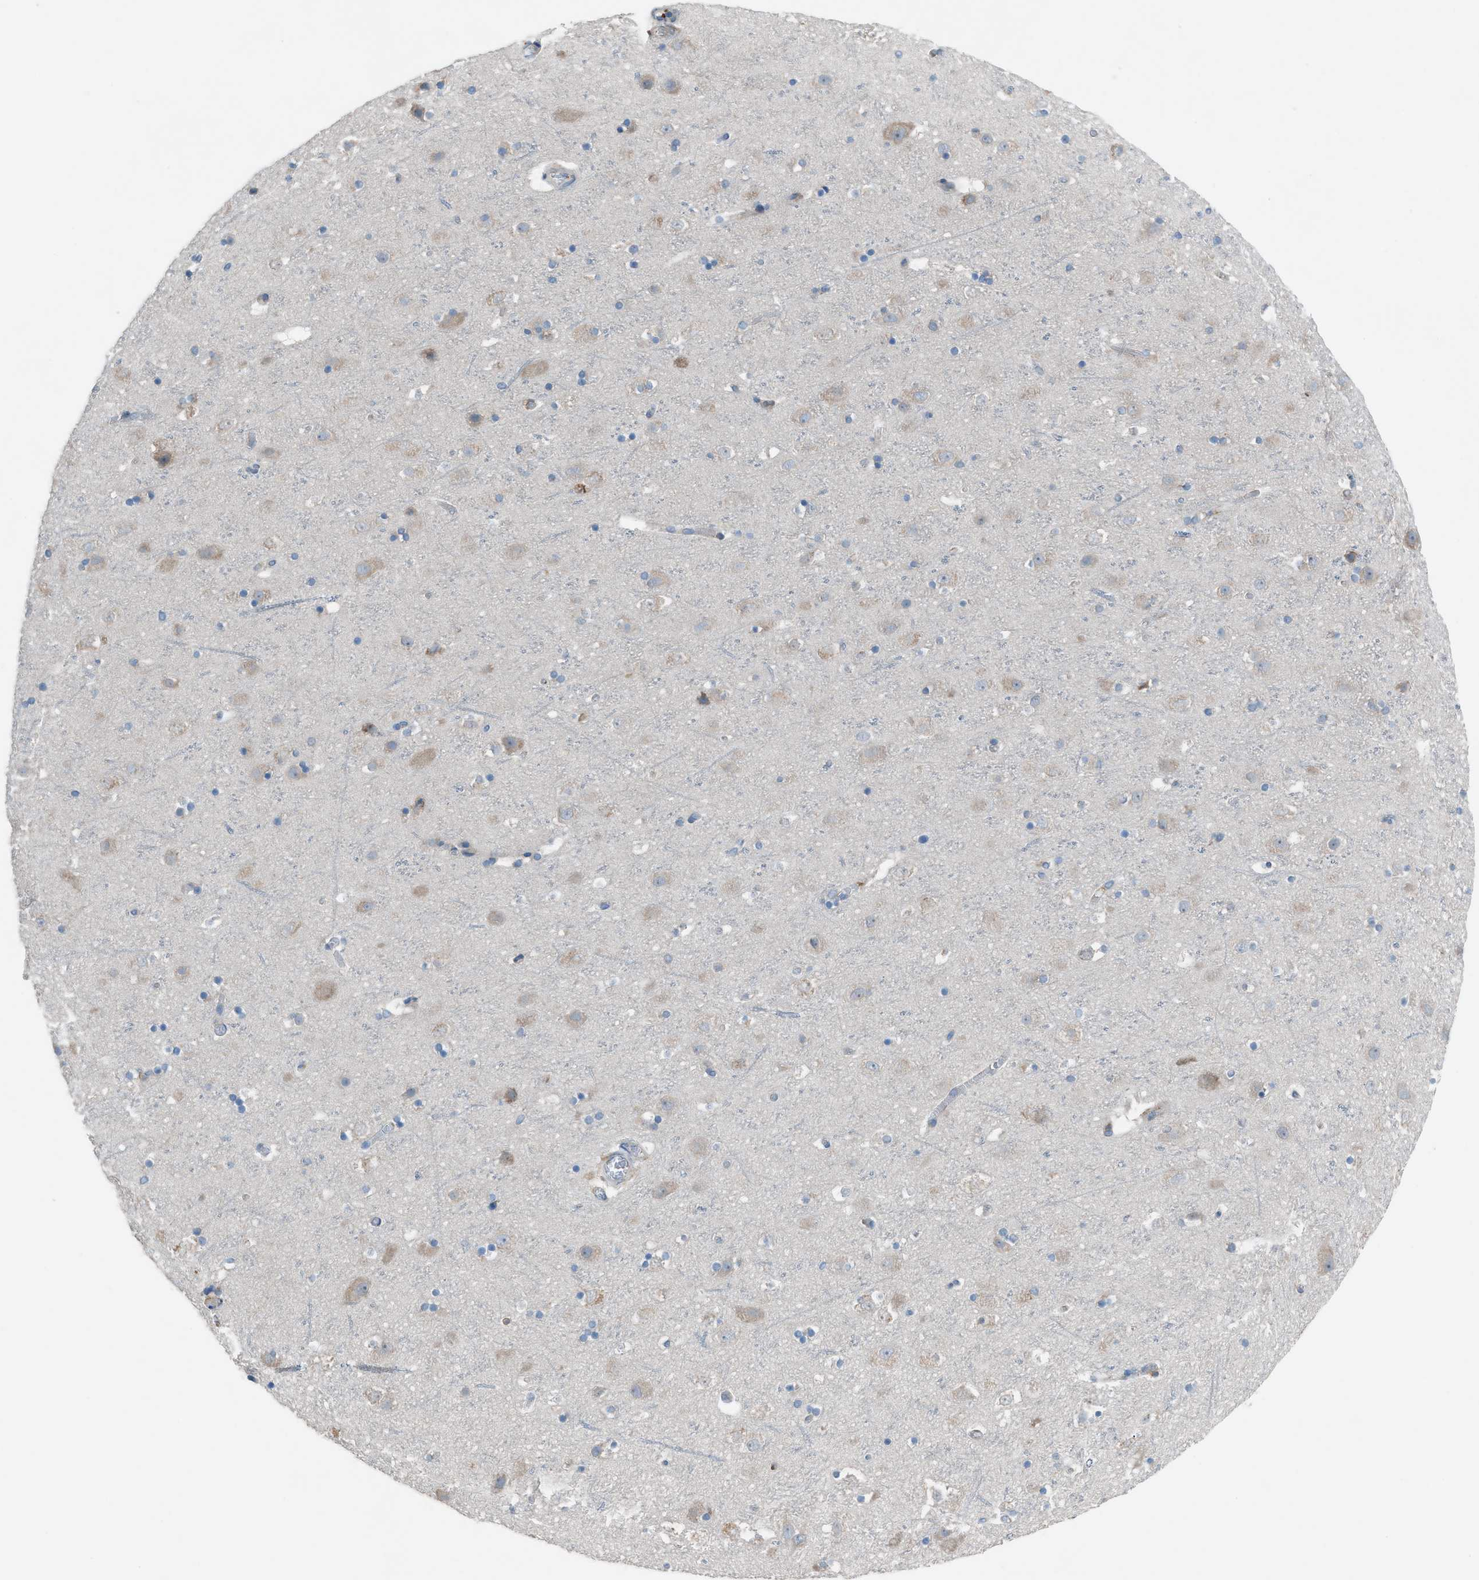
{"staining": {"intensity": "negative", "quantity": "none", "location": "none"}, "tissue": "cerebral cortex", "cell_type": "Endothelial cells", "image_type": "normal", "snomed": [{"axis": "morphology", "description": "Normal tissue, NOS"}, {"axis": "topography", "description": "Cerebral cortex"}], "caption": "Benign cerebral cortex was stained to show a protein in brown. There is no significant staining in endothelial cells. The staining was performed using DAB (3,3'-diaminobenzidine) to visualize the protein expression in brown, while the nuclei were stained in blue with hematoxylin (Magnification: 20x).", "gene": "HEG1", "patient": {"sex": "male", "age": 45}}